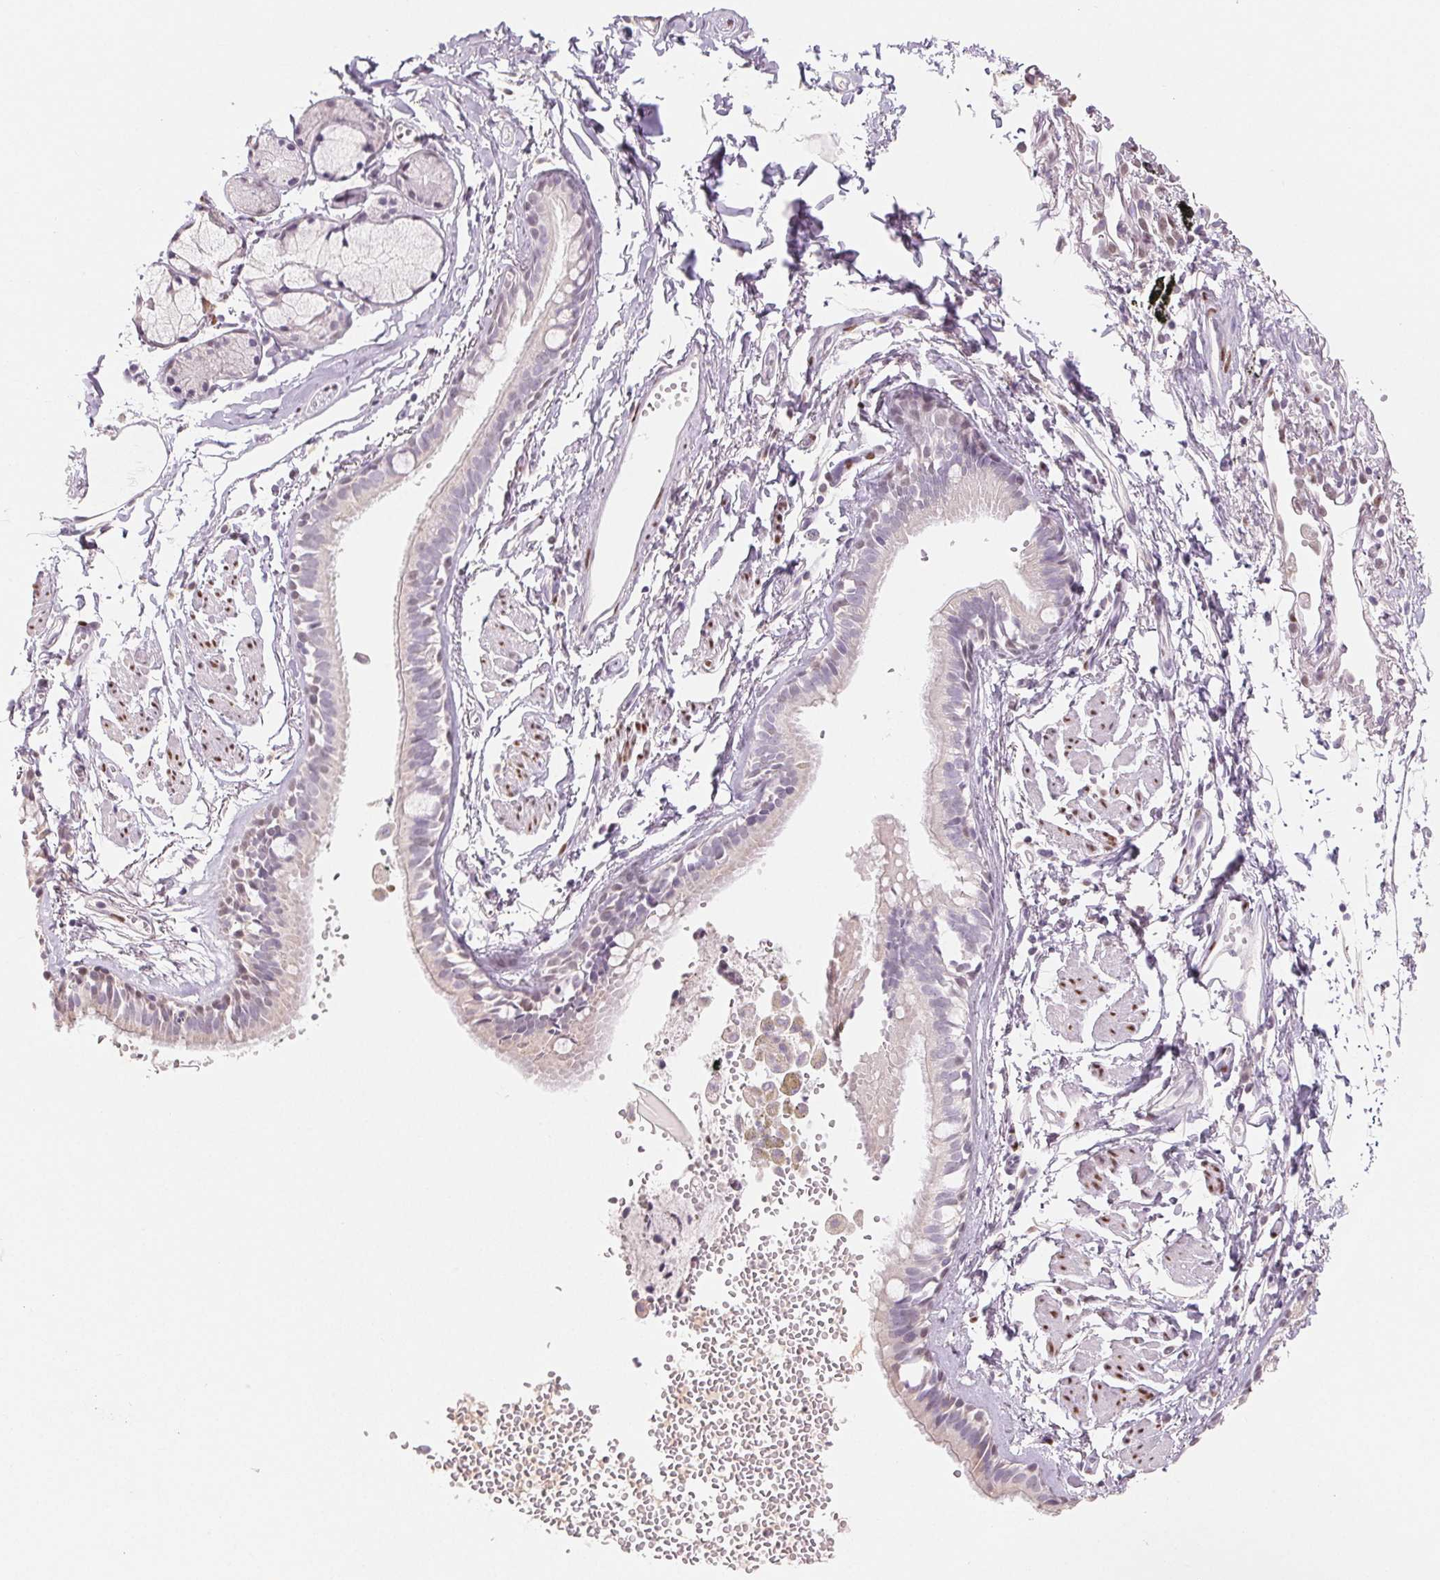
{"staining": {"intensity": "negative", "quantity": "none", "location": "none"}, "tissue": "bronchus", "cell_type": "Respiratory epithelial cells", "image_type": "normal", "snomed": [{"axis": "morphology", "description": "Normal tissue, NOS"}, {"axis": "topography", "description": "Cartilage tissue"}, {"axis": "topography", "description": "Bronchus"}], "caption": "Unremarkable bronchus was stained to show a protein in brown. There is no significant positivity in respiratory epithelial cells. The staining was performed using DAB (3,3'-diaminobenzidine) to visualize the protein expression in brown, while the nuclei were stained in blue with hematoxylin (Magnification: 20x).", "gene": "SMARCD3", "patient": {"sex": "female", "age": 59}}